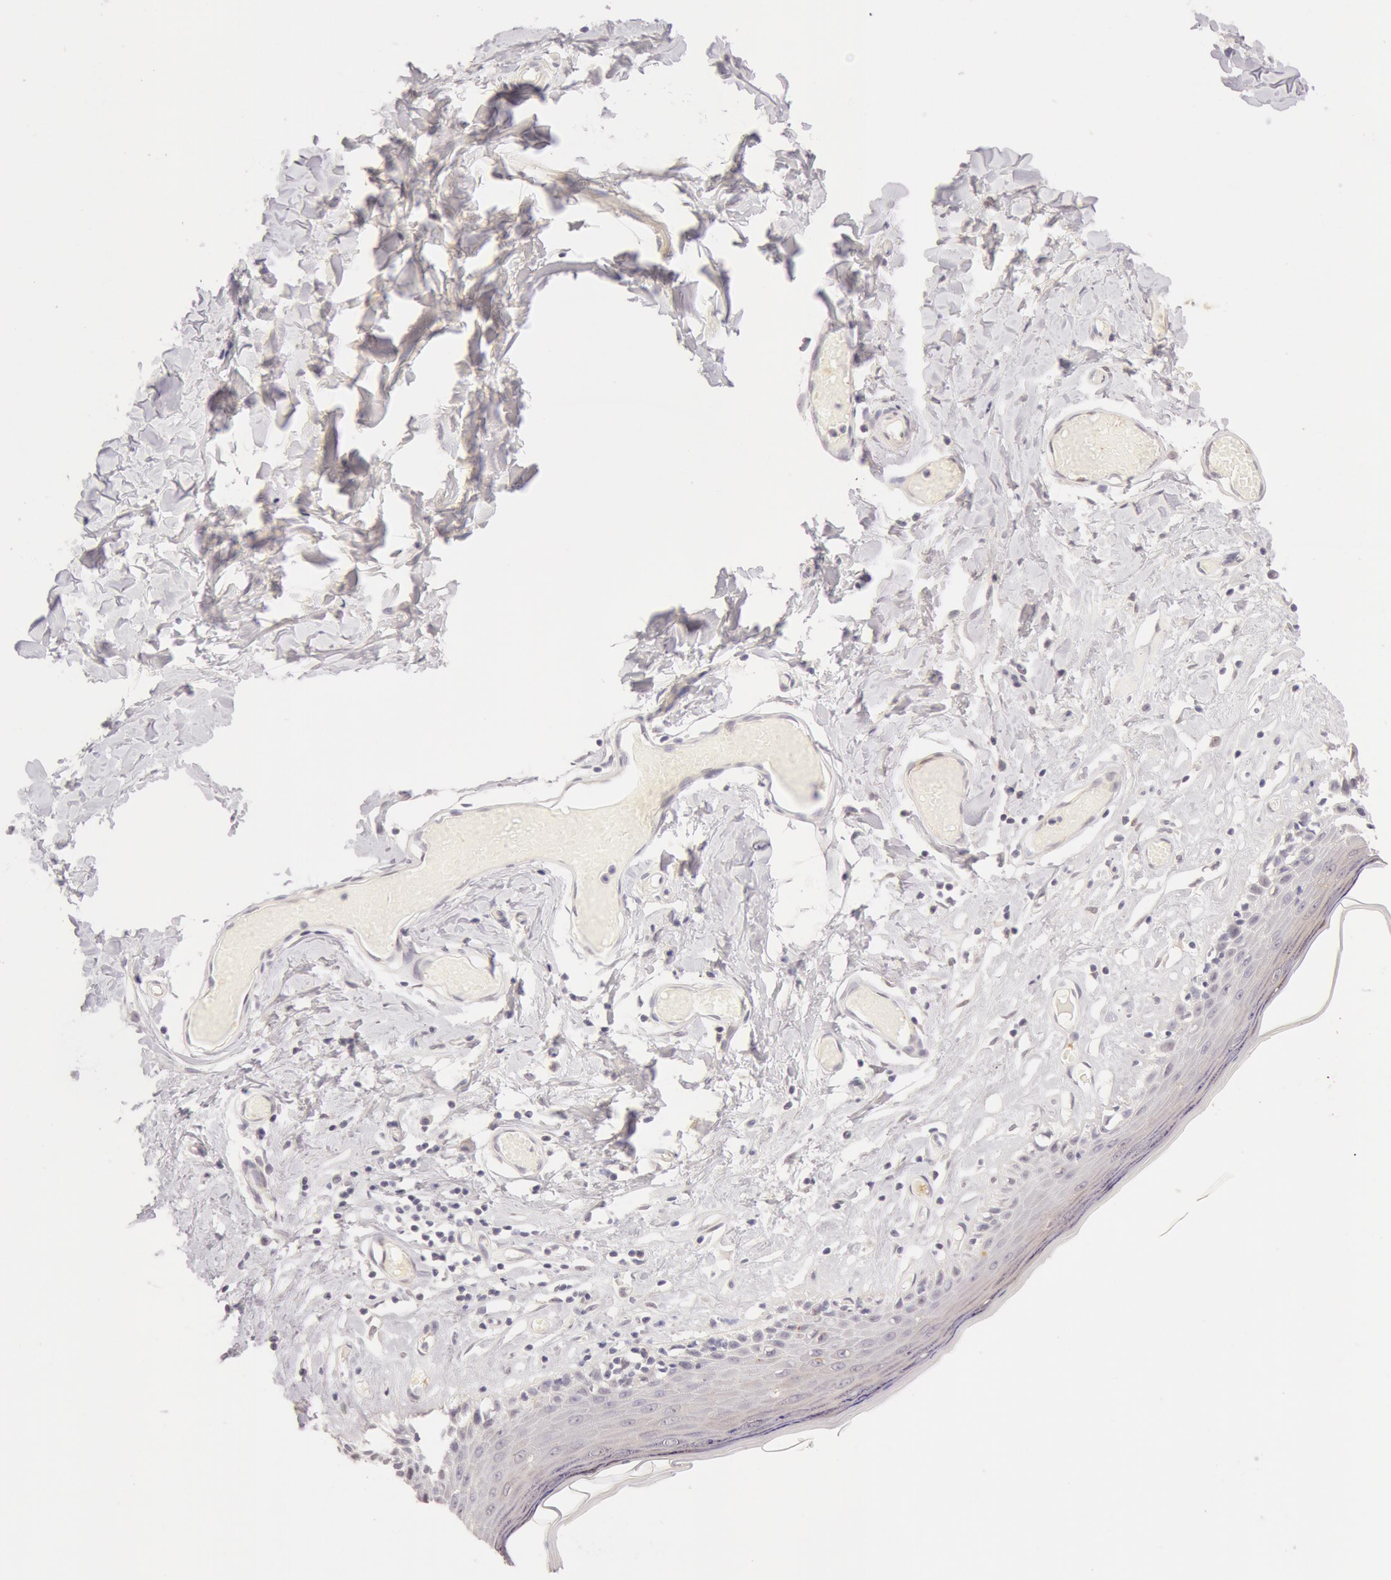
{"staining": {"intensity": "negative", "quantity": "none", "location": "none"}, "tissue": "skin", "cell_type": "Epidermal cells", "image_type": "normal", "snomed": [{"axis": "morphology", "description": "Normal tissue, NOS"}, {"axis": "topography", "description": "Vascular tissue"}, {"axis": "topography", "description": "Vulva"}, {"axis": "topography", "description": "Peripheral nerve tissue"}], "caption": "Immunohistochemical staining of benign human skin displays no significant expression in epidermal cells.", "gene": "ZNF597", "patient": {"sex": "female", "age": 86}}